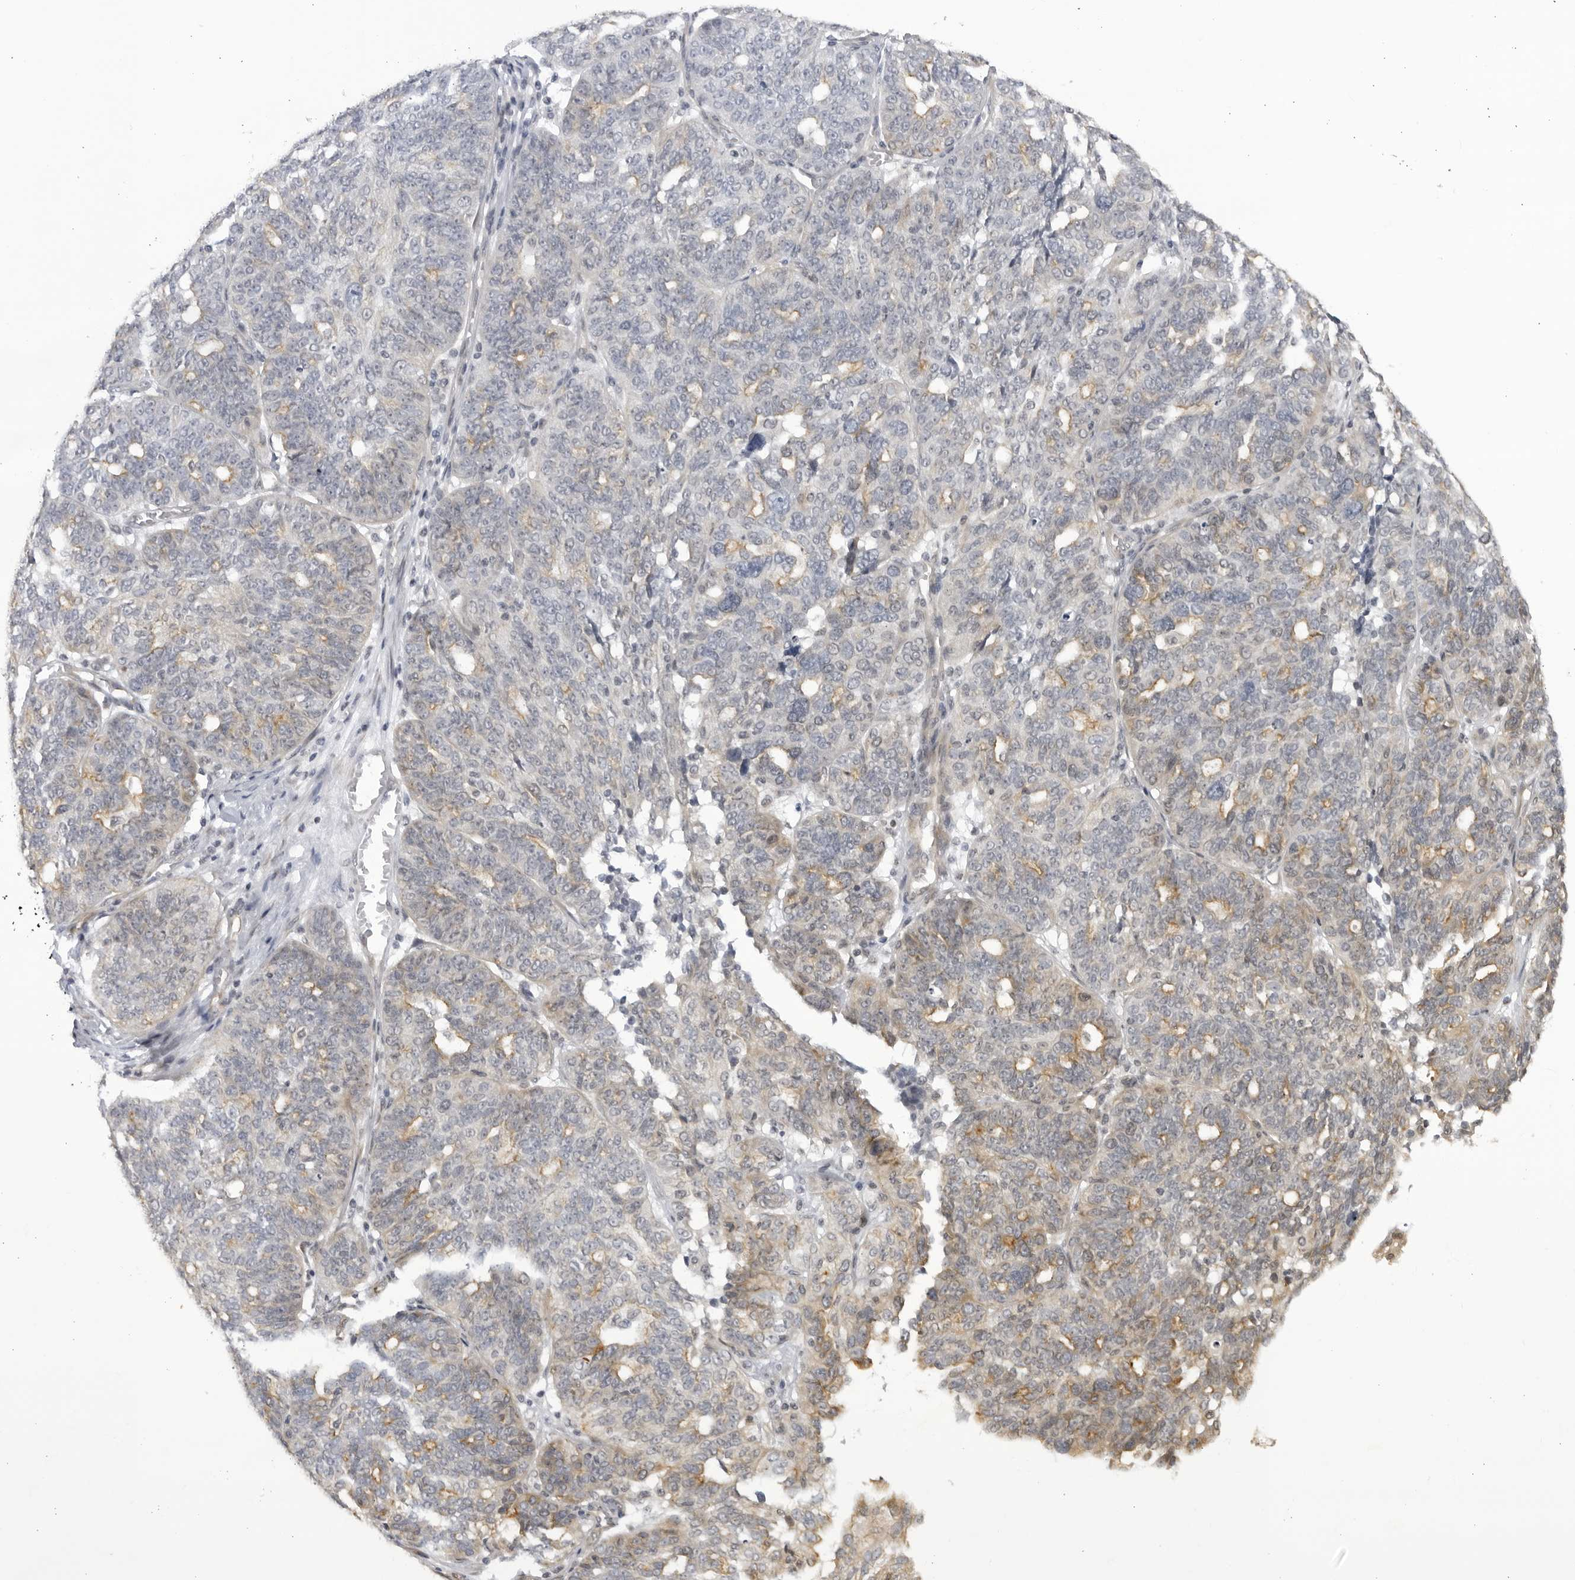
{"staining": {"intensity": "moderate", "quantity": "<25%", "location": "cytoplasmic/membranous"}, "tissue": "ovarian cancer", "cell_type": "Tumor cells", "image_type": "cancer", "snomed": [{"axis": "morphology", "description": "Cystadenocarcinoma, serous, NOS"}, {"axis": "topography", "description": "Ovary"}], "caption": "Immunohistochemistry of human ovarian serous cystadenocarcinoma shows low levels of moderate cytoplasmic/membranous expression in about <25% of tumor cells.", "gene": "CNBD1", "patient": {"sex": "female", "age": 59}}